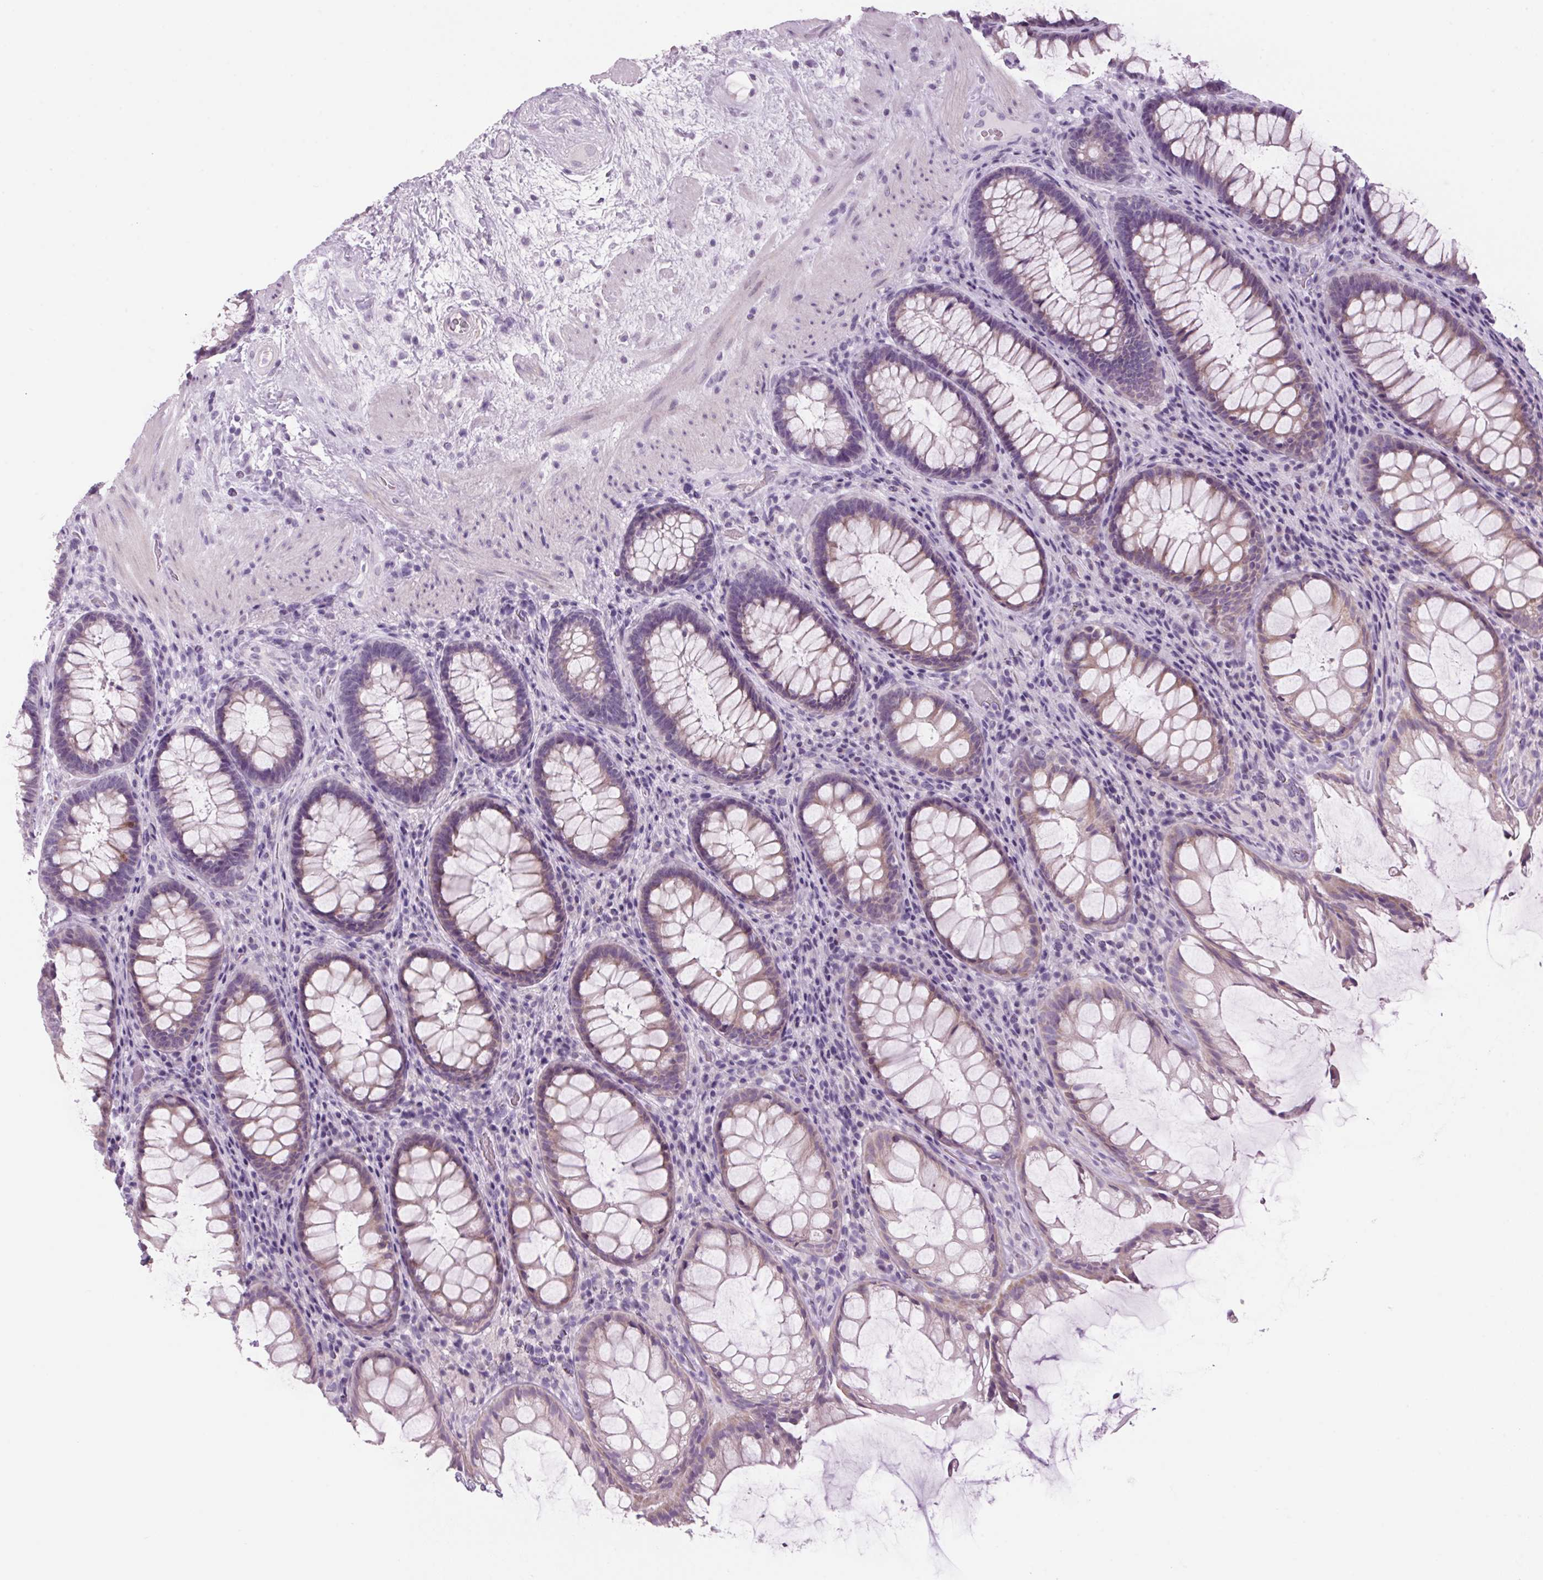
{"staining": {"intensity": "weak", "quantity": "<25%", "location": "cytoplasmic/membranous"}, "tissue": "rectum", "cell_type": "Glandular cells", "image_type": "normal", "snomed": [{"axis": "morphology", "description": "Normal tissue, NOS"}, {"axis": "topography", "description": "Rectum"}], "caption": "The immunohistochemistry histopathology image has no significant expression in glandular cells of rectum. (Immunohistochemistry (ihc), brightfield microscopy, high magnification).", "gene": "PPP1R1A", "patient": {"sex": "male", "age": 72}}